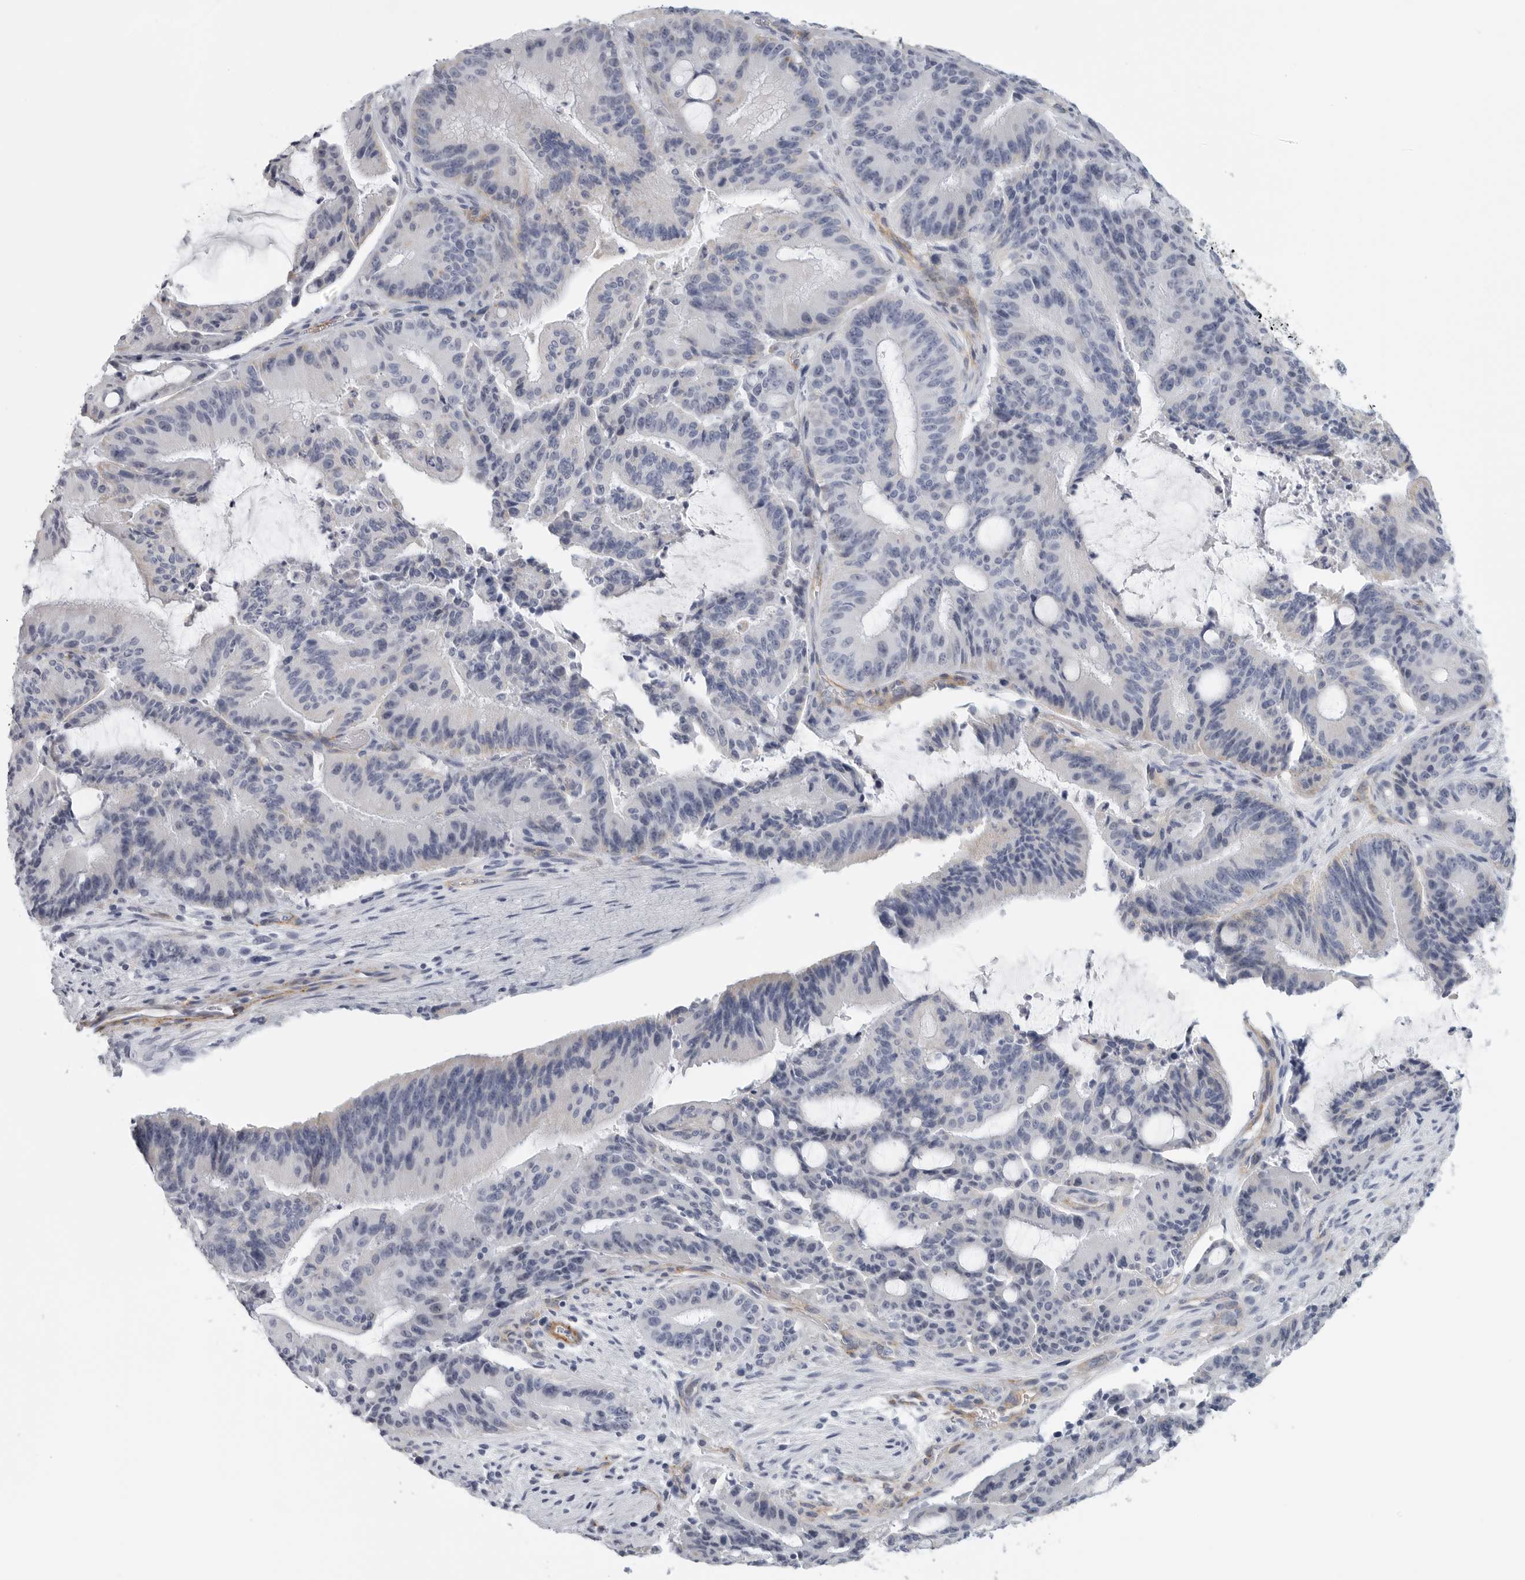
{"staining": {"intensity": "negative", "quantity": "none", "location": "none"}, "tissue": "liver cancer", "cell_type": "Tumor cells", "image_type": "cancer", "snomed": [{"axis": "morphology", "description": "Normal tissue, NOS"}, {"axis": "morphology", "description": "Cholangiocarcinoma"}, {"axis": "topography", "description": "Liver"}, {"axis": "topography", "description": "Peripheral nerve tissue"}], "caption": "The immunohistochemistry (IHC) micrograph has no significant expression in tumor cells of liver cancer (cholangiocarcinoma) tissue.", "gene": "TNR", "patient": {"sex": "female", "age": 73}}